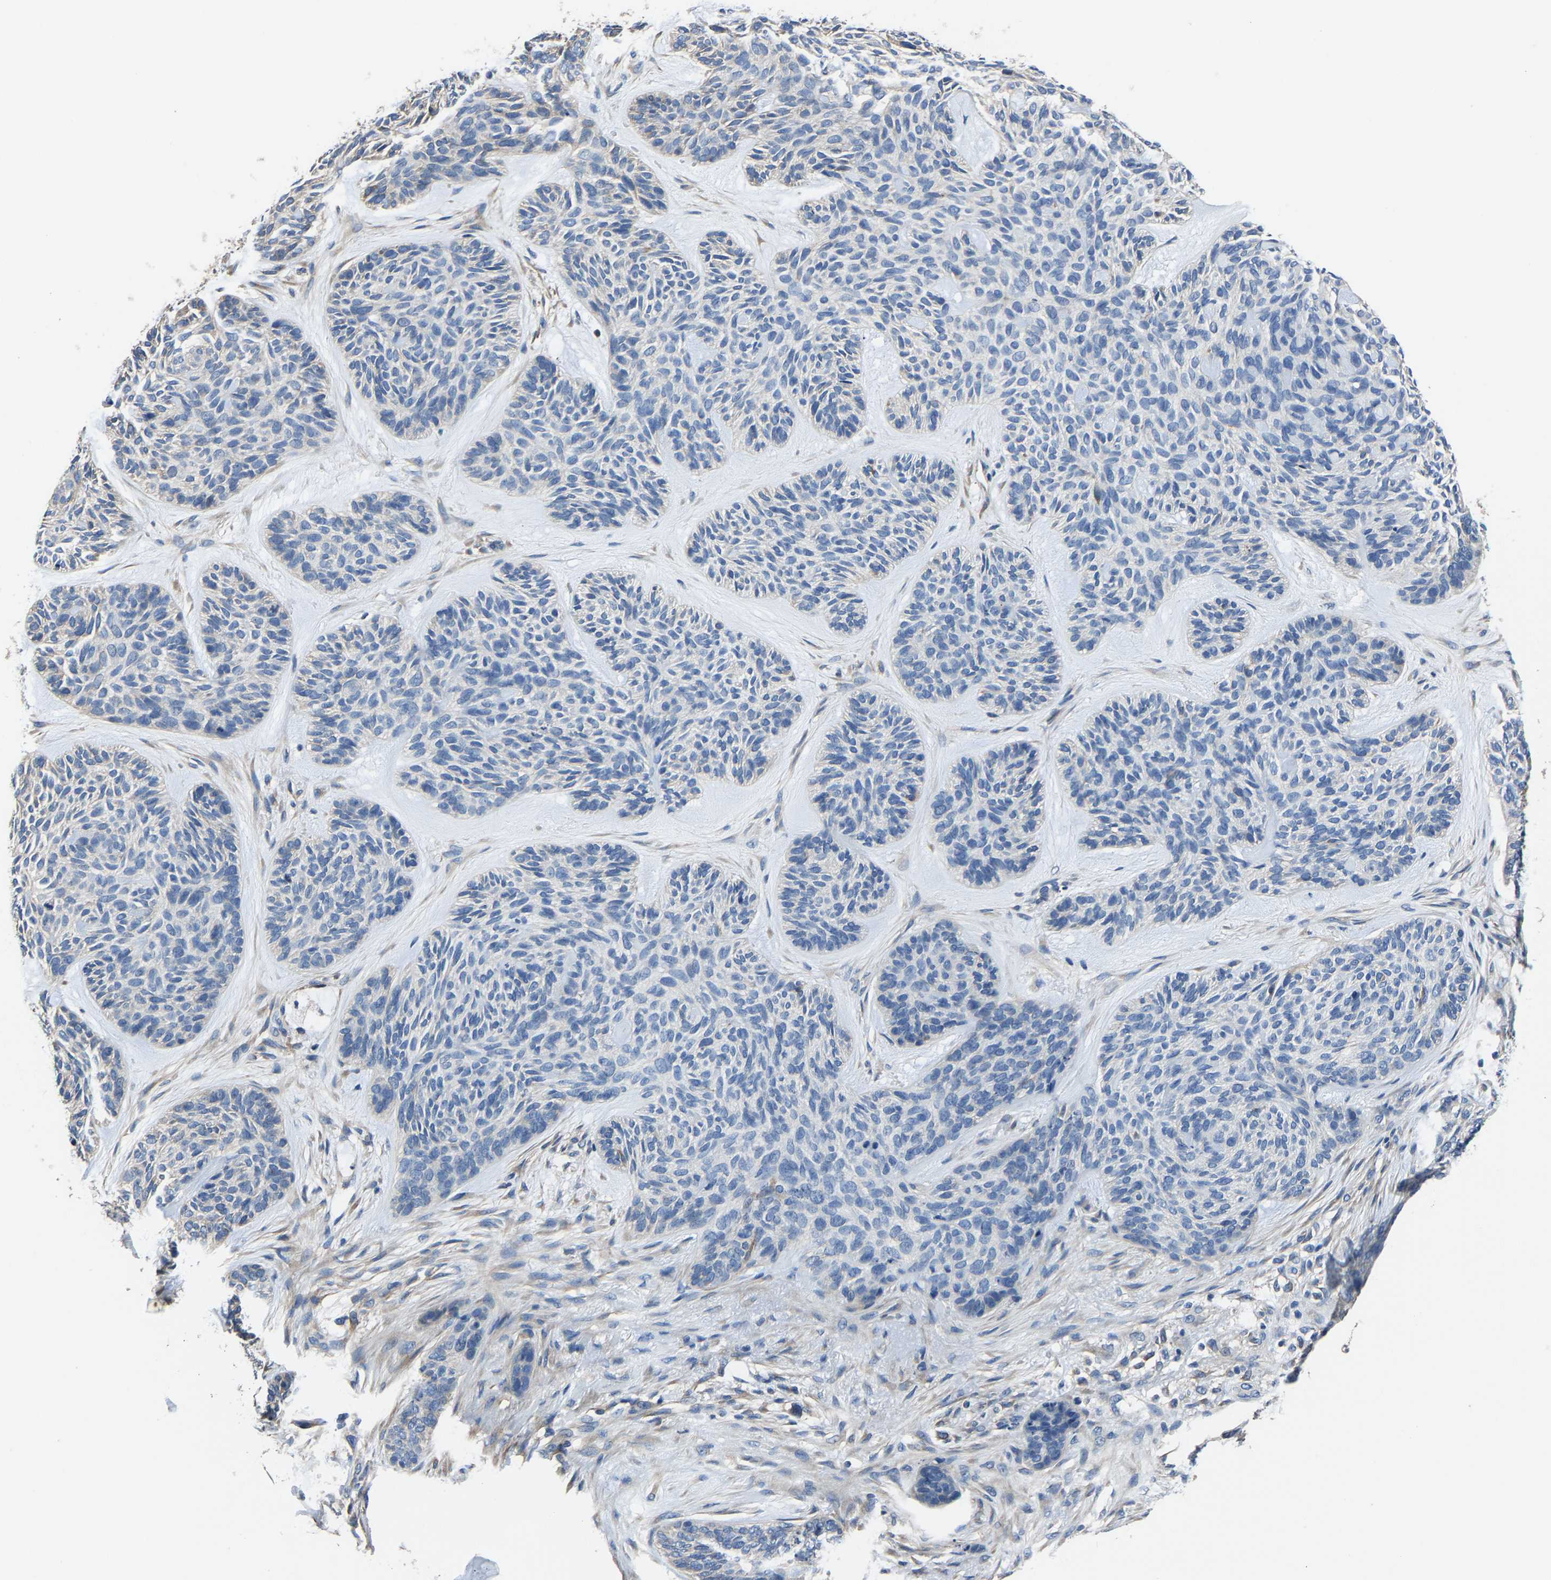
{"staining": {"intensity": "negative", "quantity": "none", "location": "none"}, "tissue": "skin cancer", "cell_type": "Tumor cells", "image_type": "cancer", "snomed": [{"axis": "morphology", "description": "Basal cell carcinoma"}, {"axis": "topography", "description": "Skin"}], "caption": "Immunohistochemical staining of skin cancer reveals no significant positivity in tumor cells.", "gene": "STRBP", "patient": {"sex": "male", "age": 55}}